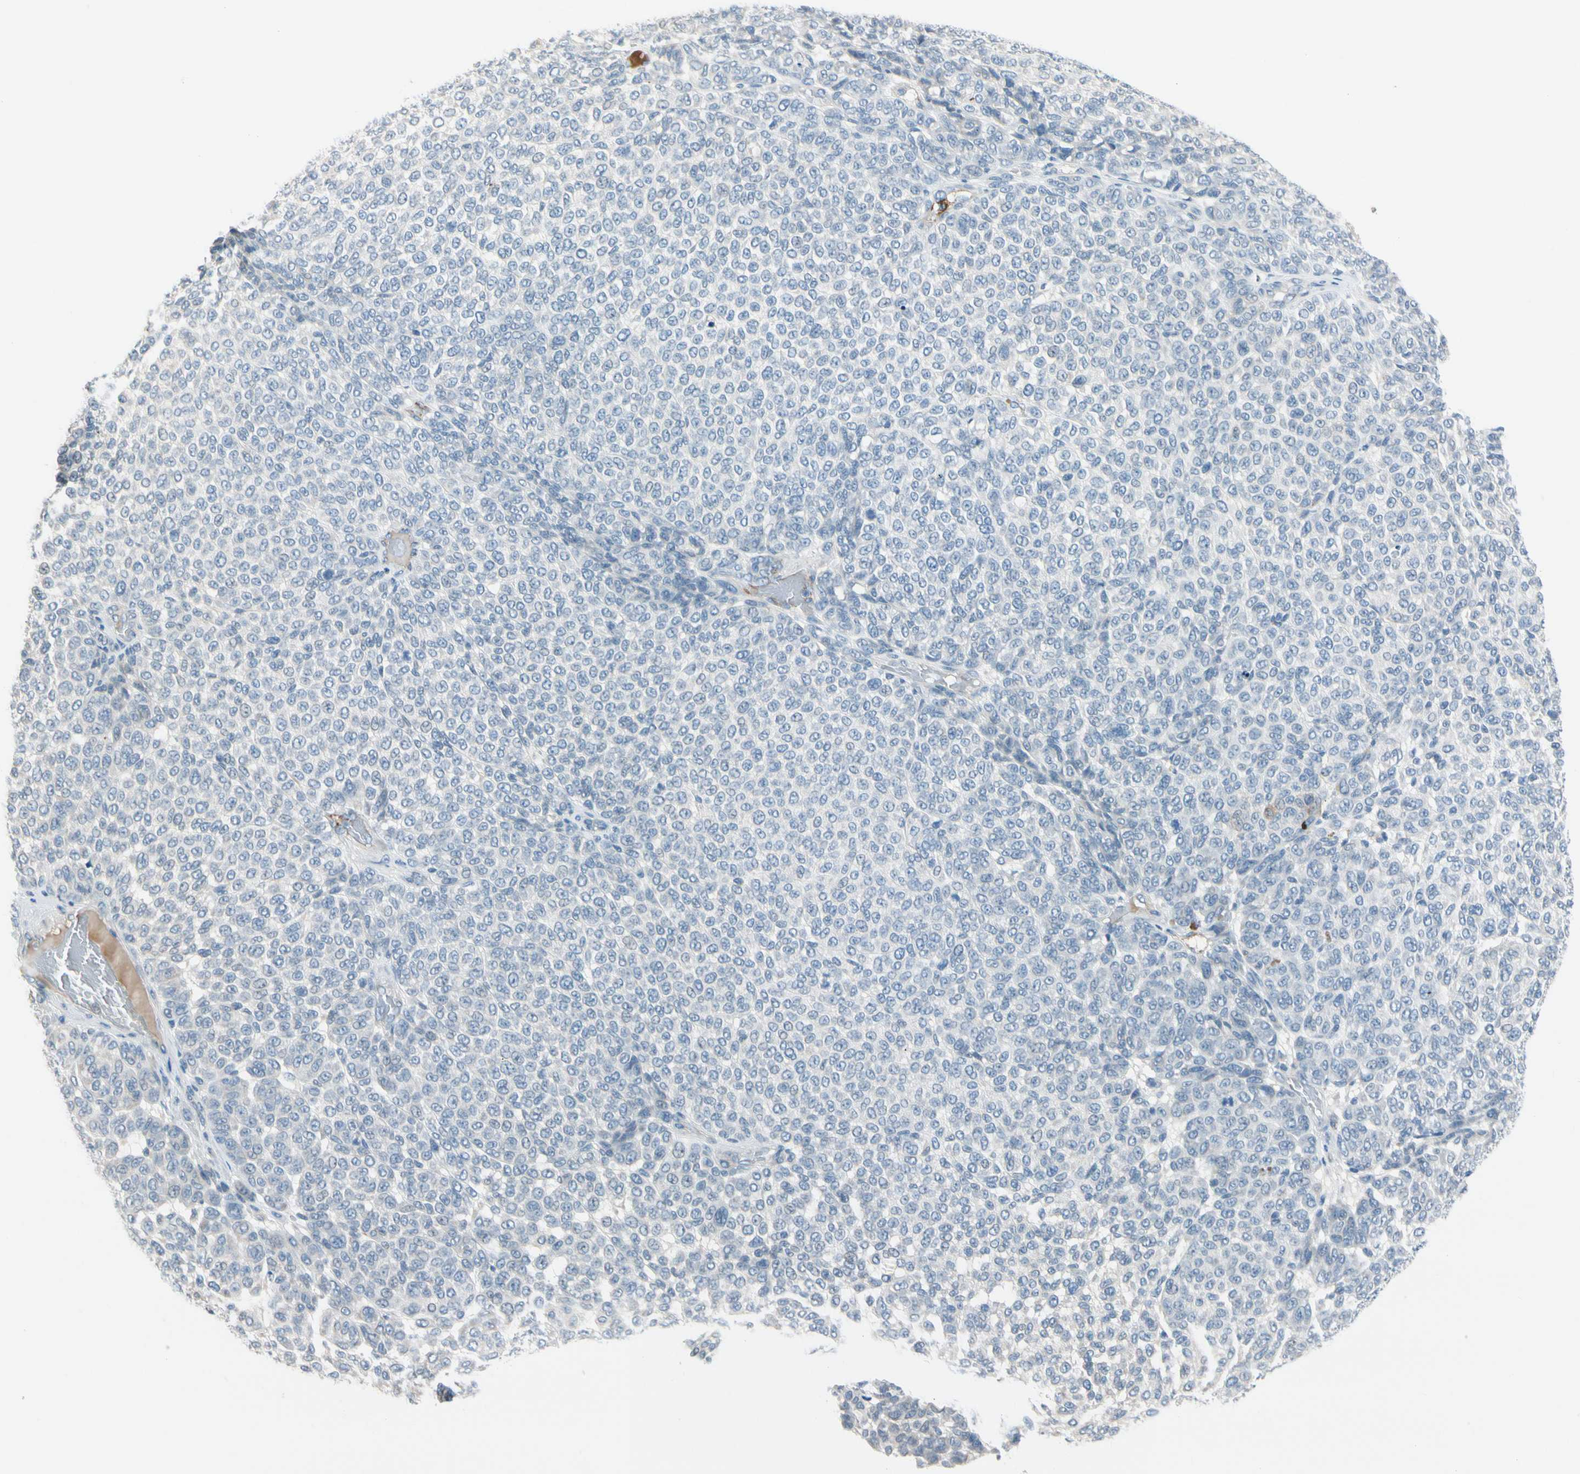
{"staining": {"intensity": "negative", "quantity": "none", "location": "none"}, "tissue": "melanoma", "cell_type": "Tumor cells", "image_type": "cancer", "snomed": [{"axis": "morphology", "description": "Malignant melanoma, NOS"}, {"axis": "topography", "description": "Skin"}], "caption": "Histopathology image shows no protein staining in tumor cells of malignant melanoma tissue. The staining was performed using DAB (3,3'-diaminobenzidine) to visualize the protein expression in brown, while the nuclei were stained in blue with hematoxylin (Magnification: 20x).", "gene": "CNDP1", "patient": {"sex": "male", "age": 59}}